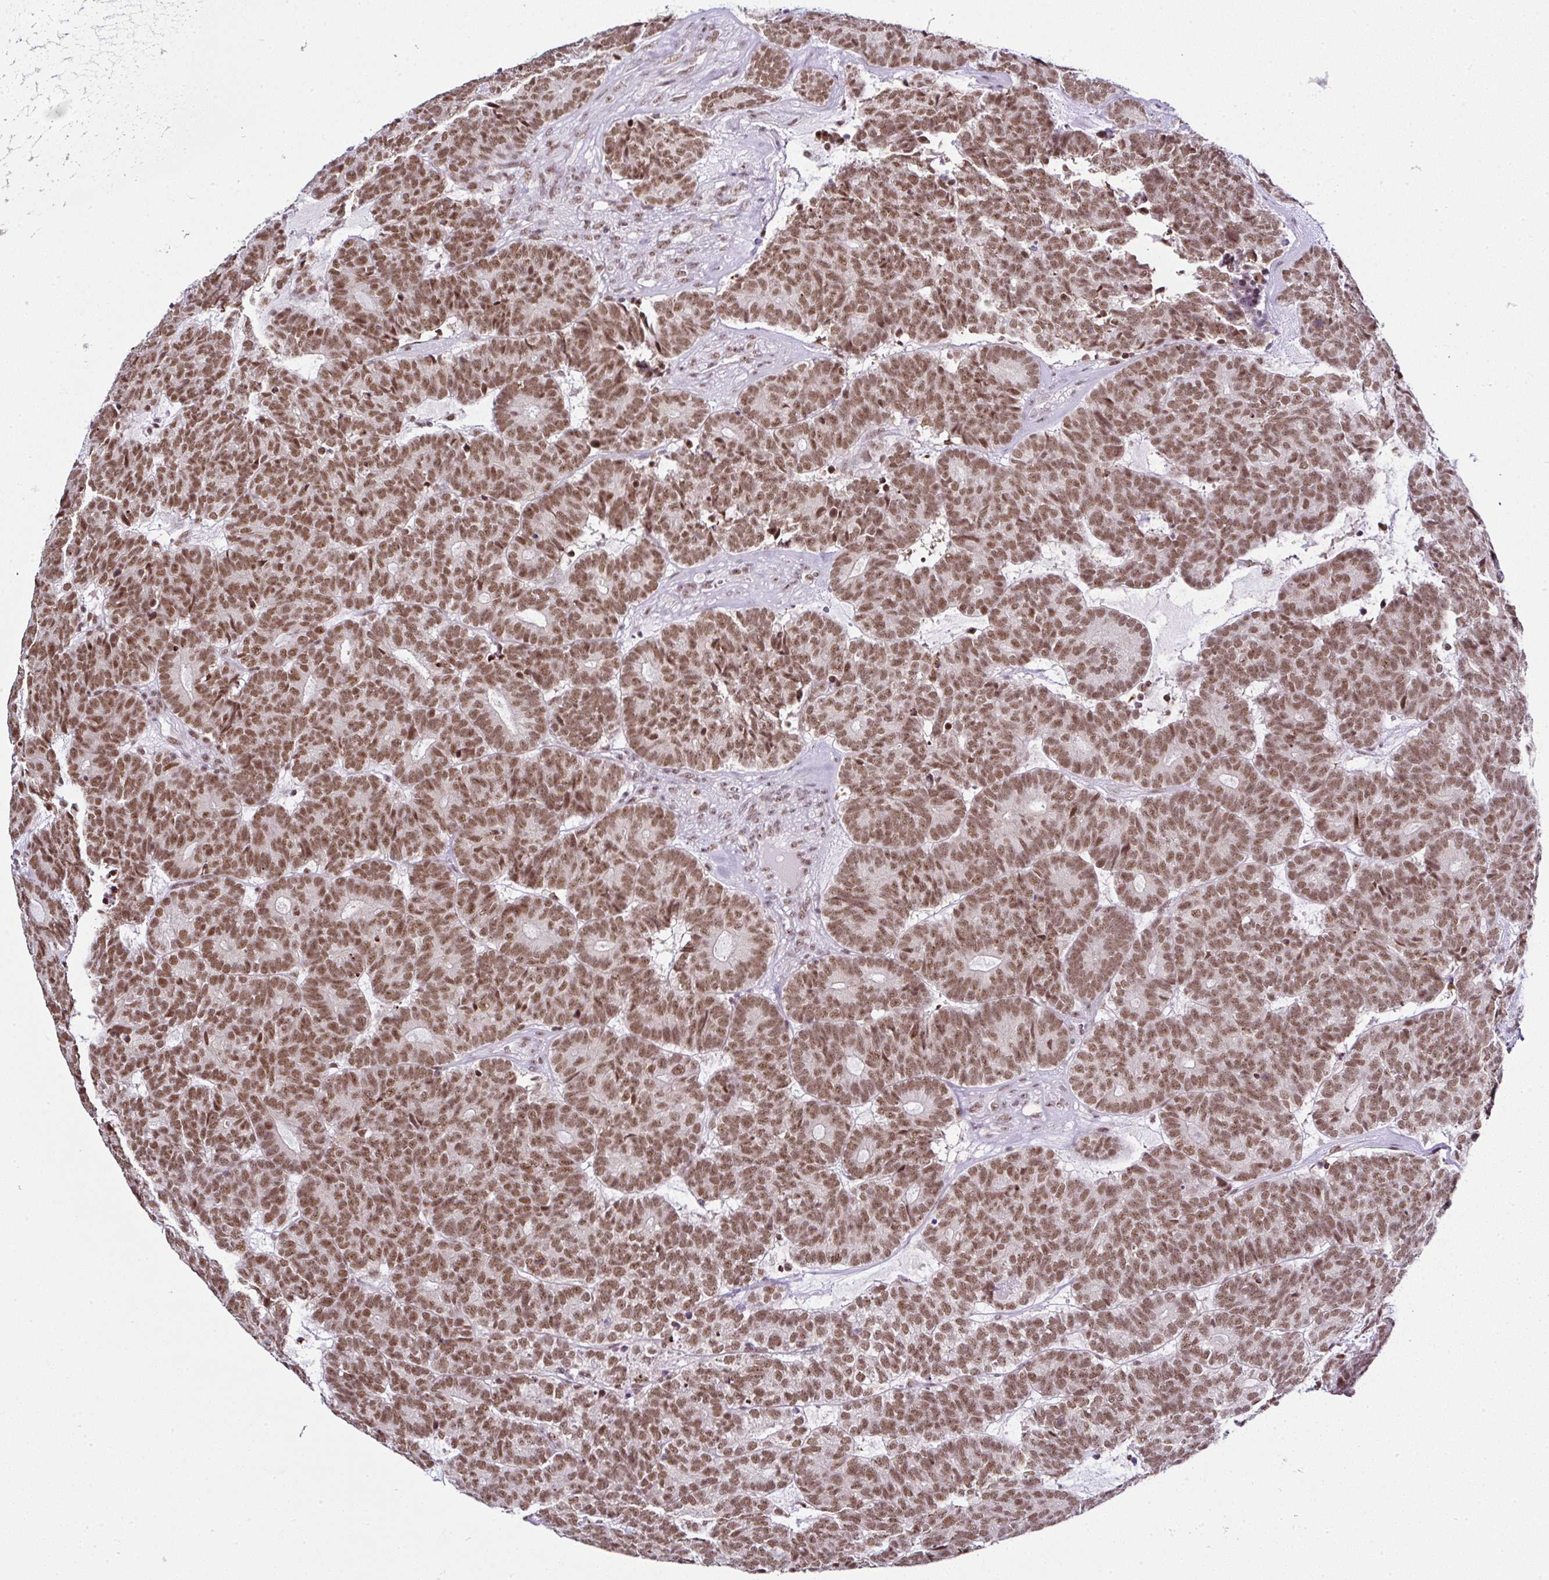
{"staining": {"intensity": "moderate", "quantity": ">75%", "location": "nuclear"}, "tissue": "head and neck cancer", "cell_type": "Tumor cells", "image_type": "cancer", "snomed": [{"axis": "morphology", "description": "Adenocarcinoma, NOS"}, {"axis": "topography", "description": "Head-Neck"}], "caption": "IHC histopathology image of neoplastic tissue: head and neck adenocarcinoma stained using immunohistochemistry reveals medium levels of moderate protein expression localized specifically in the nuclear of tumor cells, appearing as a nuclear brown color.", "gene": "PTPN2", "patient": {"sex": "female", "age": 81}}